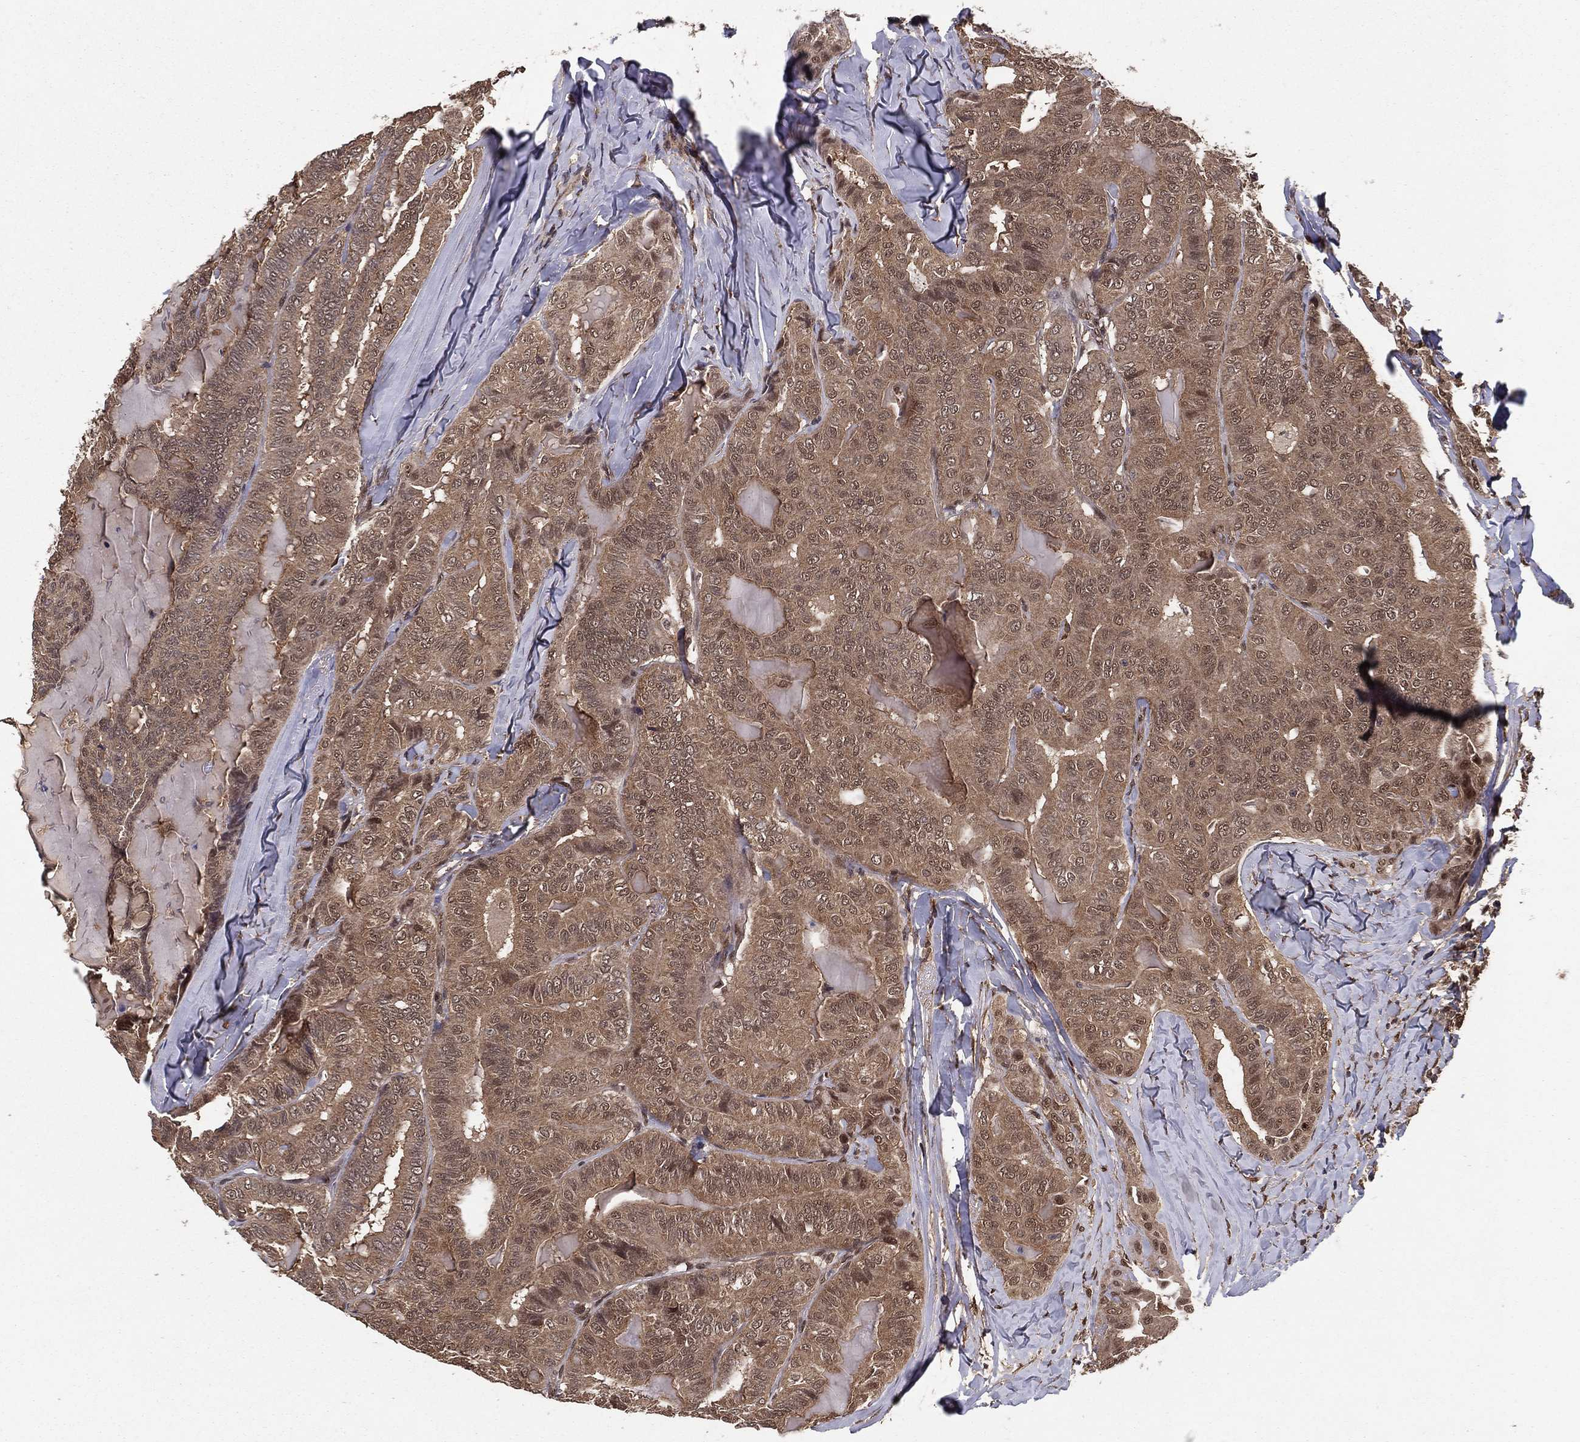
{"staining": {"intensity": "weak", "quantity": ">75%", "location": "cytoplasmic/membranous"}, "tissue": "thyroid cancer", "cell_type": "Tumor cells", "image_type": "cancer", "snomed": [{"axis": "morphology", "description": "Papillary adenocarcinoma, NOS"}, {"axis": "topography", "description": "Thyroid gland"}], "caption": "Thyroid cancer (papillary adenocarcinoma) stained with a protein marker shows weak staining in tumor cells.", "gene": "CARM1", "patient": {"sex": "female", "age": 68}}